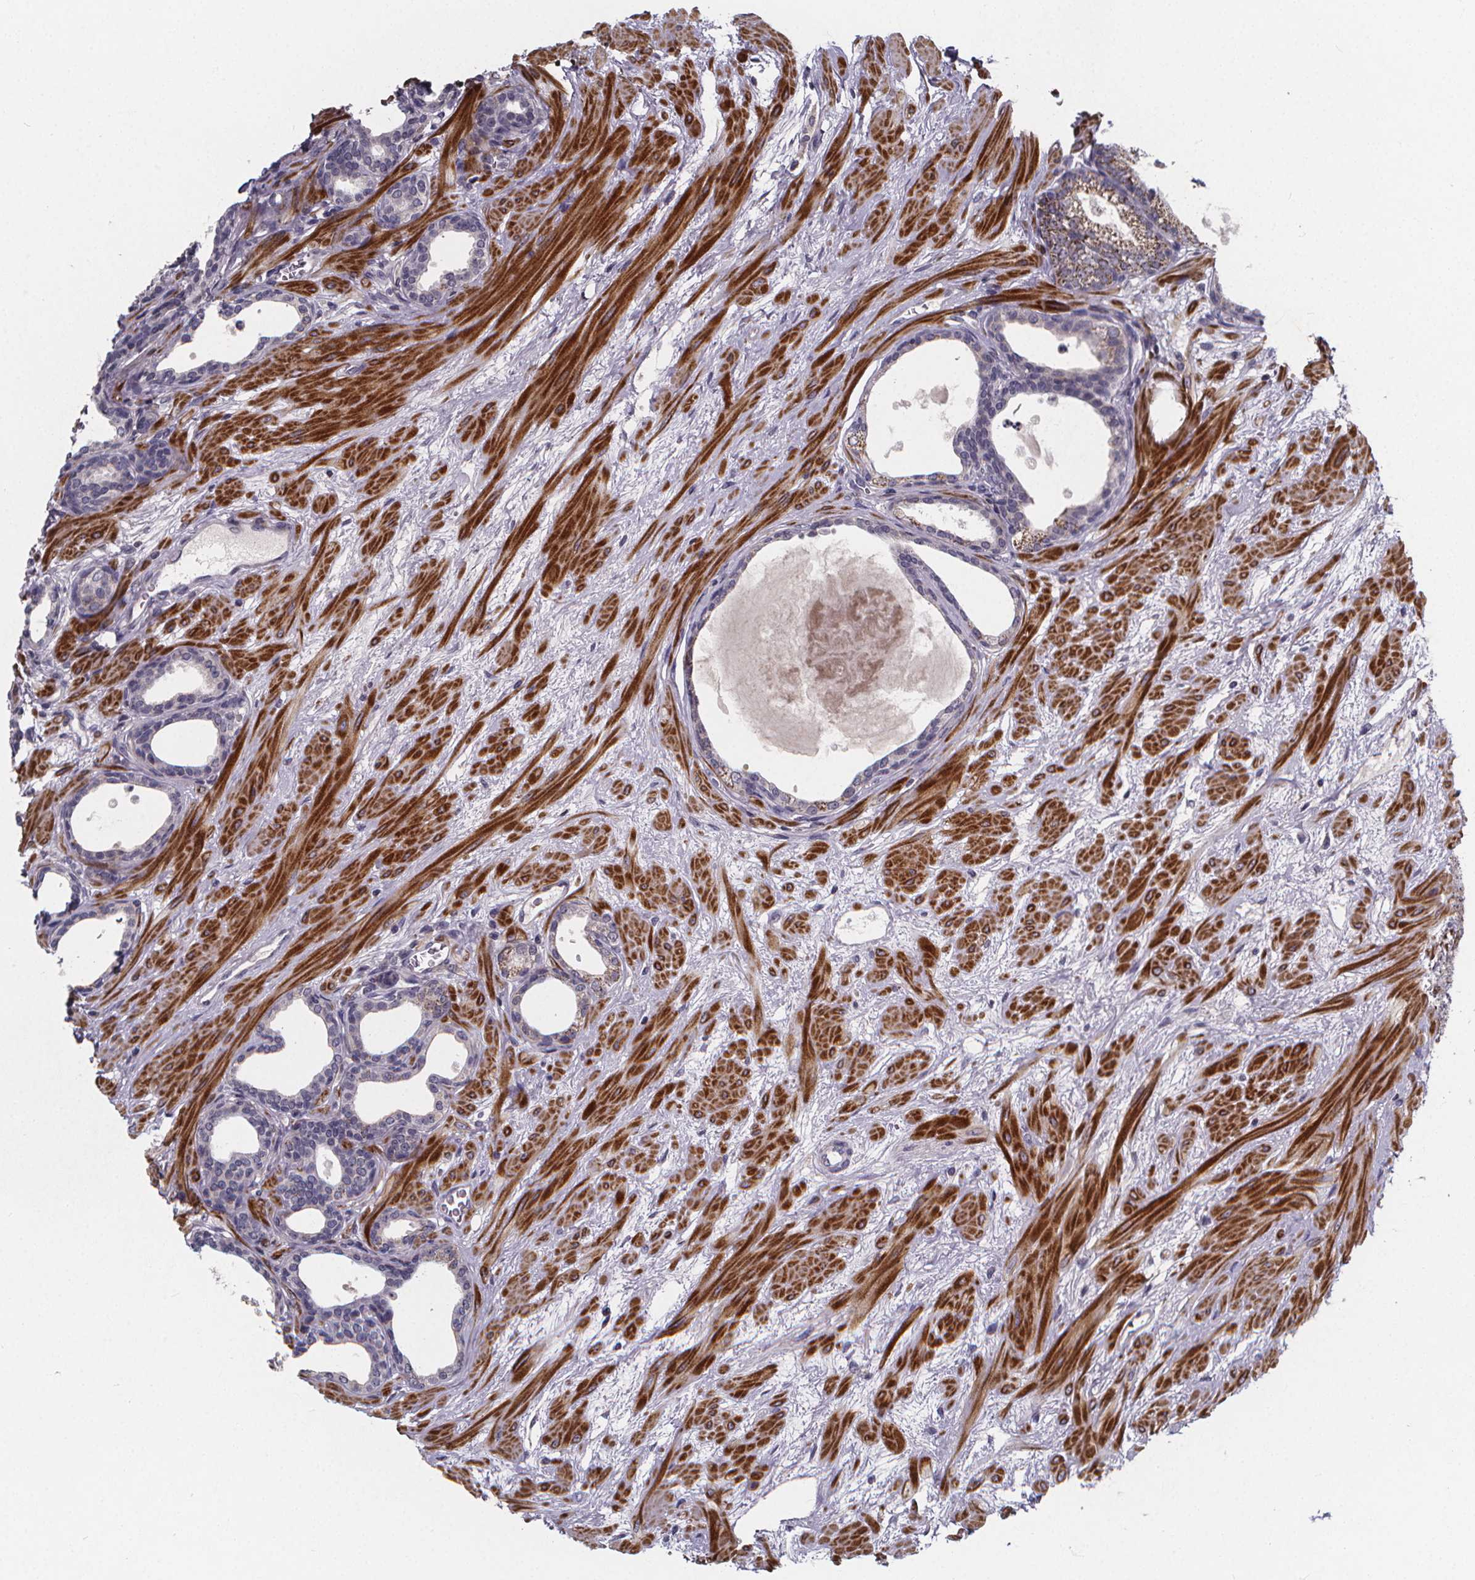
{"staining": {"intensity": "negative", "quantity": "none", "location": "none"}, "tissue": "prostate", "cell_type": "Glandular cells", "image_type": "normal", "snomed": [{"axis": "morphology", "description": "Normal tissue, NOS"}, {"axis": "topography", "description": "Prostate"}], "caption": "The micrograph displays no staining of glandular cells in unremarkable prostate.", "gene": "FBXW2", "patient": {"sex": "male", "age": 37}}